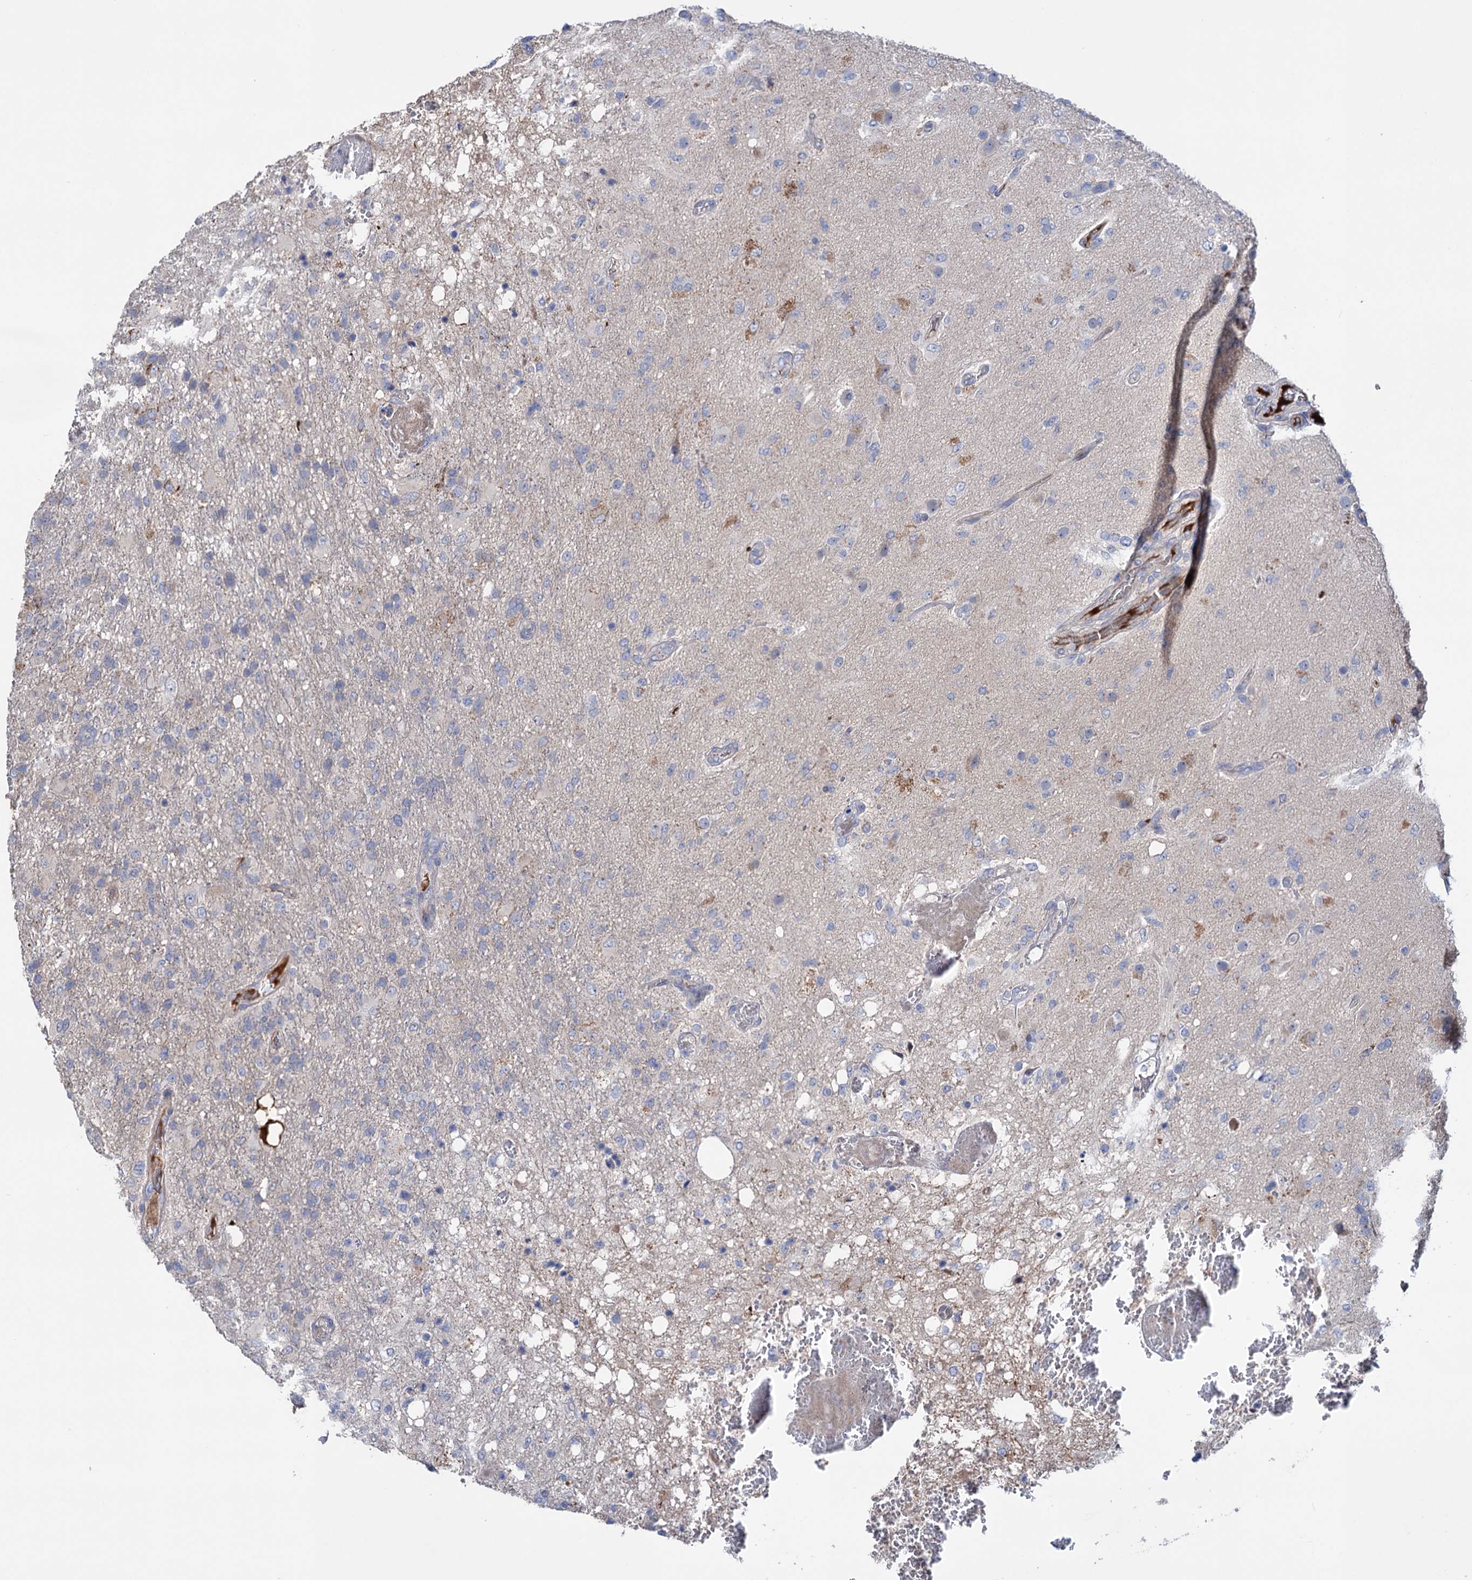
{"staining": {"intensity": "negative", "quantity": "none", "location": "none"}, "tissue": "glioma", "cell_type": "Tumor cells", "image_type": "cancer", "snomed": [{"axis": "morphology", "description": "Glioma, malignant, High grade"}, {"axis": "topography", "description": "Brain"}], "caption": "Tumor cells show no significant staining in high-grade glioma (malignant). The staining is performed using DAB (3,3'-diaminobenzidine) brown chromogen with nuclei counter-stained in using hematoxylin.", "gene": "PPP1R32", "patient": {"sex": "female", "age": 74}}